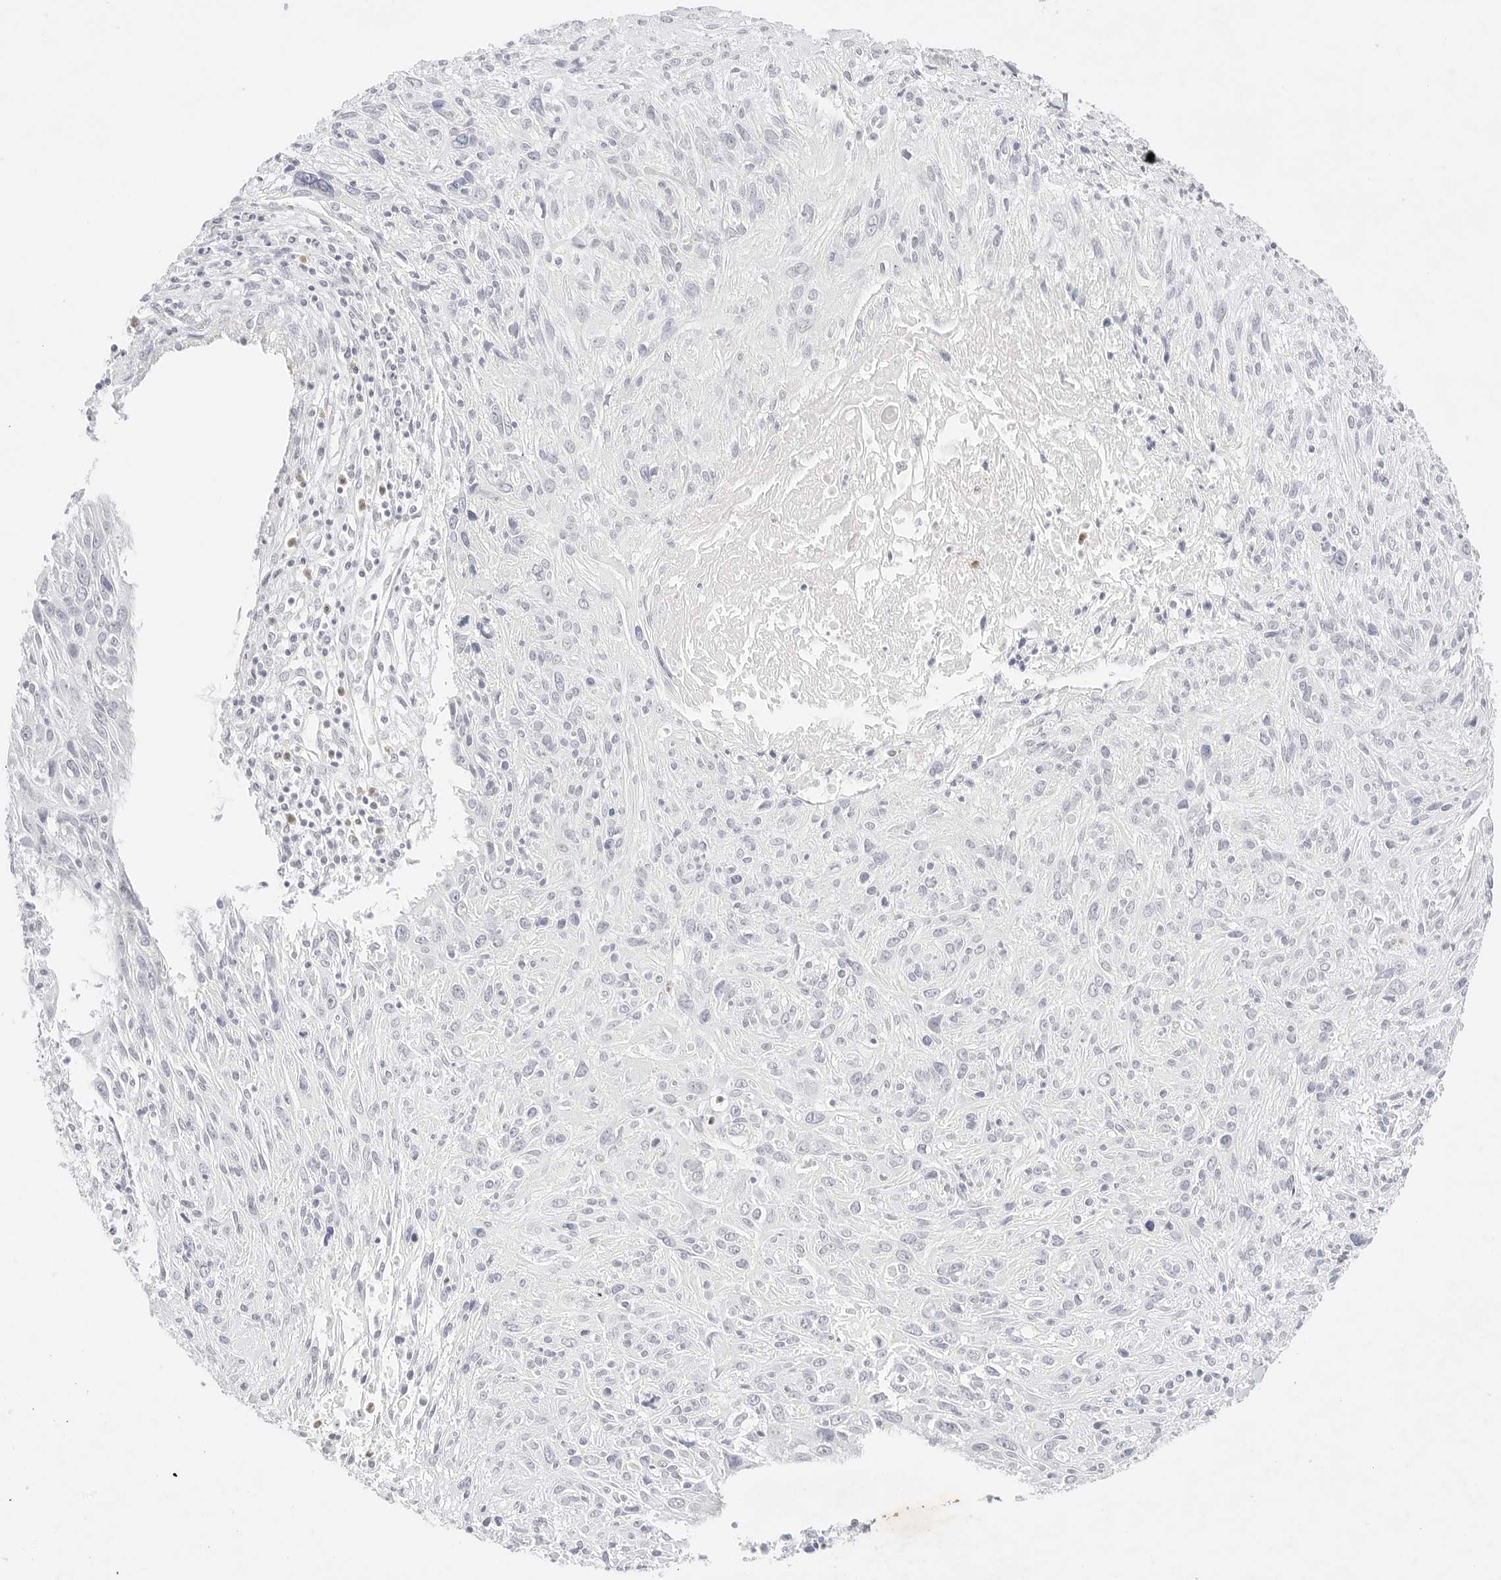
{"staining": {"intensity": "negative", "quantity": "none", "location": "none"}, "tissue": "cervical cancer", "cell_type": "Tumor cells", "image_type": "cancer", "snomed": [{"axis": "morphology", "description": "Squamous cell carcinoma, NOS"}, {"axis": "topography", "description": "Cervix"}], "caption": "This histopathology image is of cervical cancer stained with immunohistochemistry to label a protein in brown with the nuclei are counter-stained blue. There is no positivity in tumor cells.", "gene": "GNAS", "patient": {"sex": "female", "age": 51}}